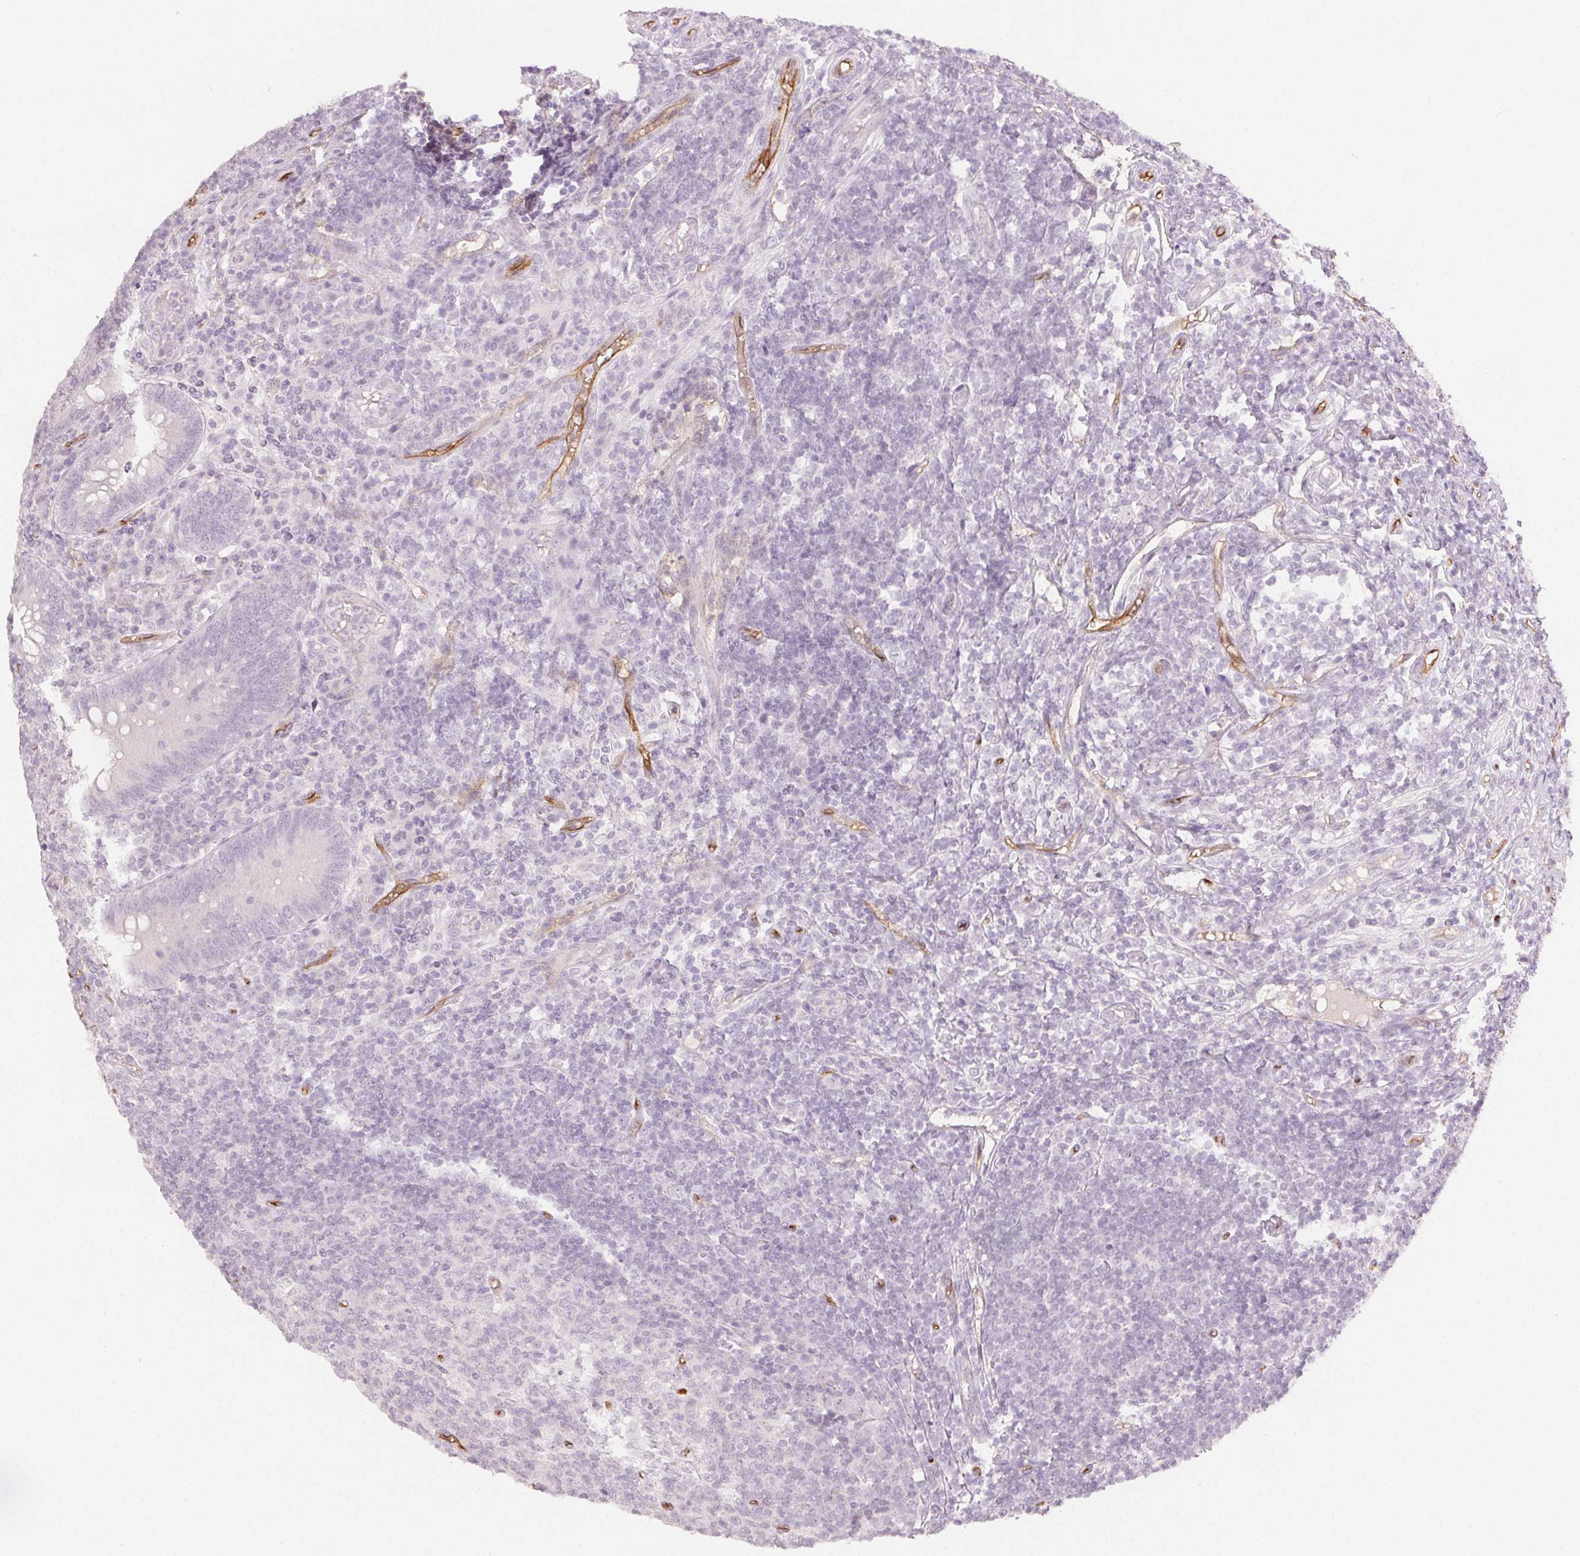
{"staining": {"intensity": "negative", "quantity": "none", "location": "none"}, "tissue": "appendix", "cell_type": "Glandular cells", "image_type": "normal", "snomed": [{"axis": "morphology", "description": "Normal tissue, NOS"}, {"axis": "topography", "description": "Appendix"}], "caption": "Photomicrograph shows no protein expression in glandular cells of normal appendix. (DAB immunohistochemistry (IHC) with hematoxylin counter stain).", "gene": "PODXL", "patient": {"sex": "male", "age": 18}}